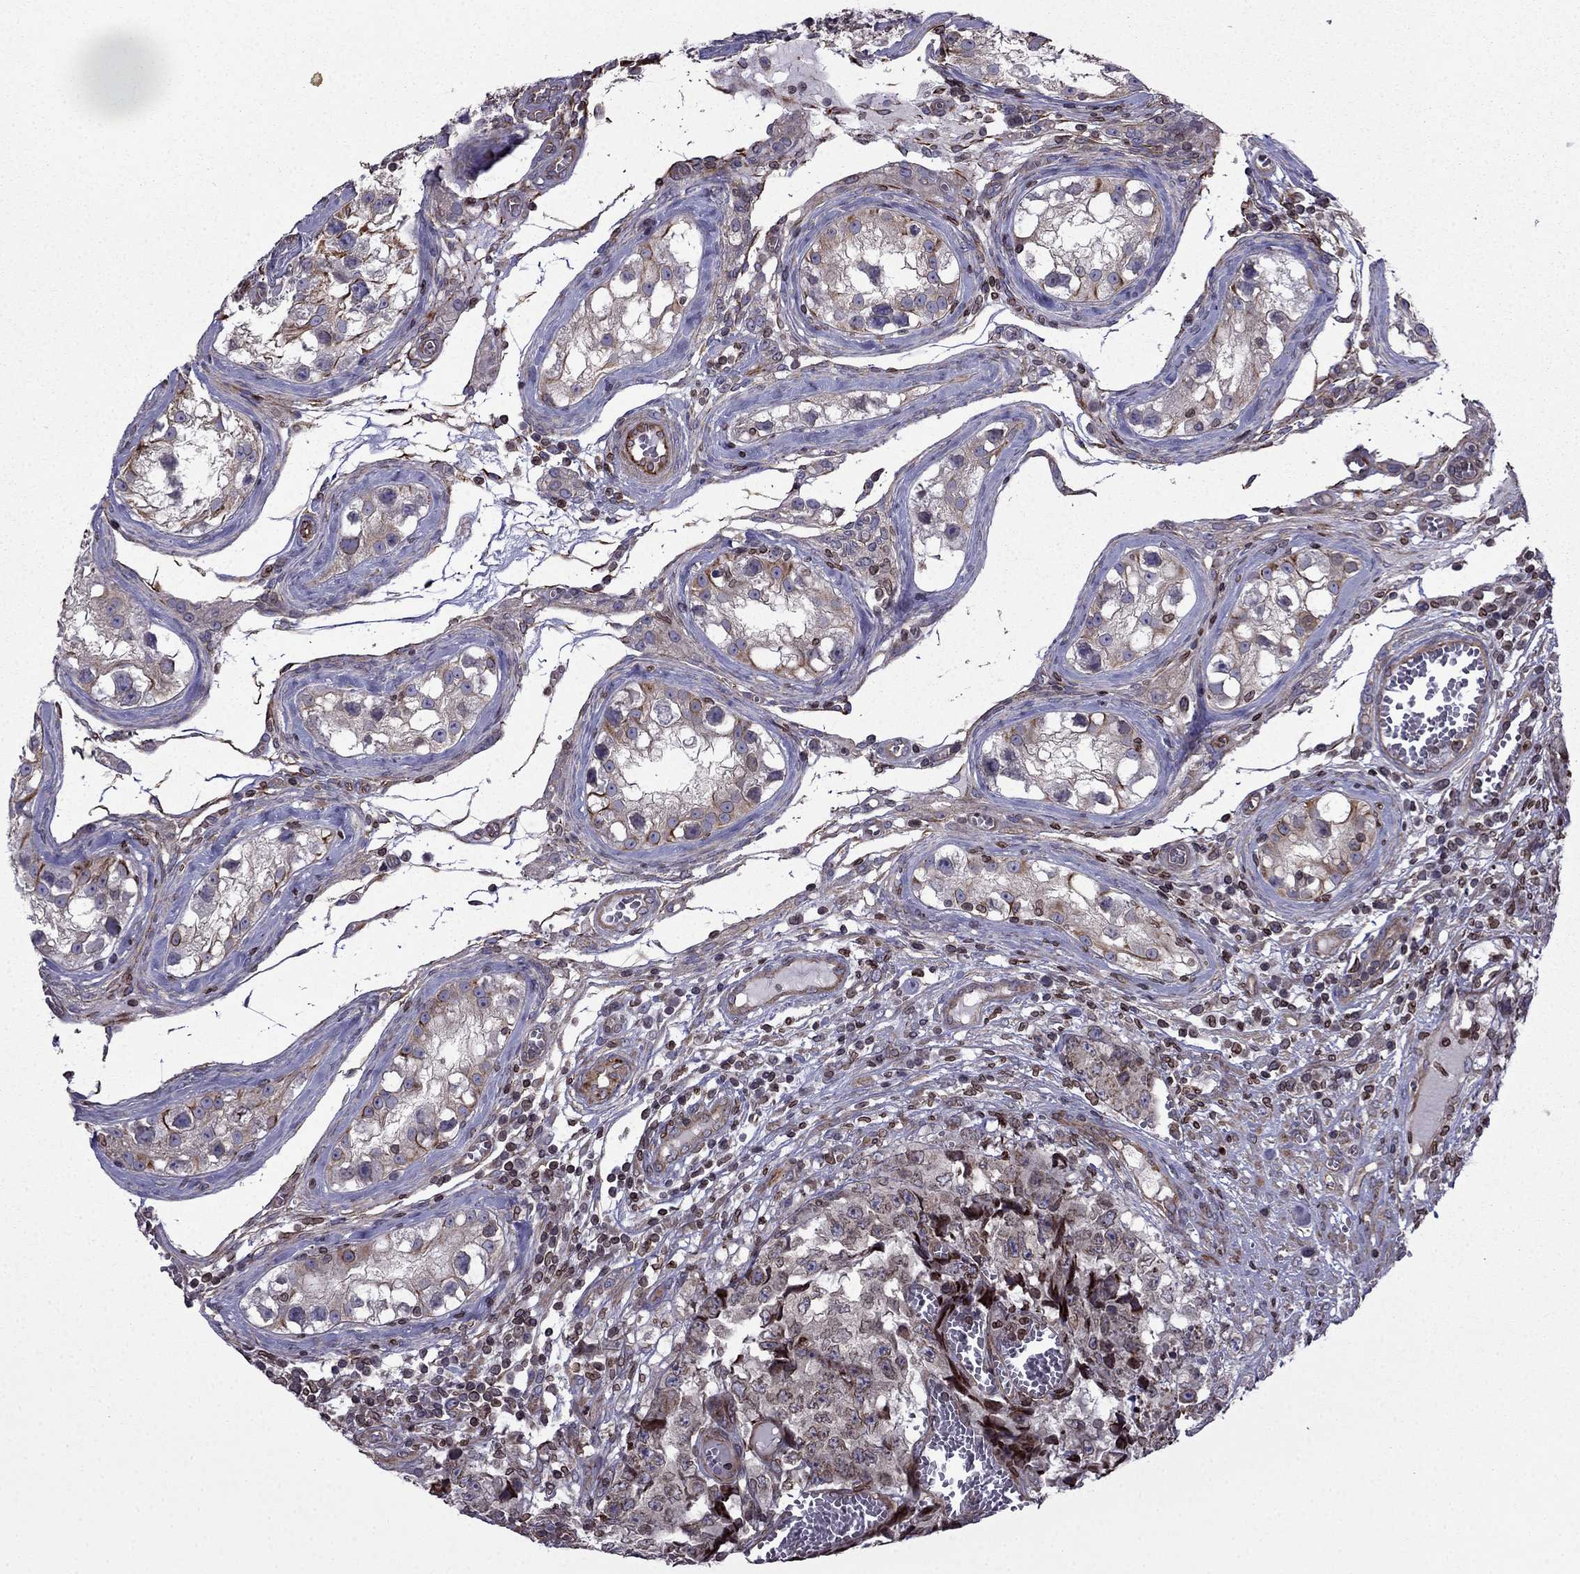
{"staining": {"intensity": "moderate", "quantity": "<25%", "location": "cytoplasmic/membranous"}, "tissue": "testis cancer", "cell_type": "Tumor cells", "image_type": "cancer", "snomed": [{"axis": "morphology", "description": "Carcinoma, Embryonal, NOS"}, {"axis": "topography", "description": "Testis"}], "caption": "Testis embryonal carcinoma stained with immunohistochemistry displays moderate cytoplasmic/membranous expression in approximately <25% of tumor cells.", "gene": "CDC42BPA", "patient": {"sex": "male", "age": 23}}